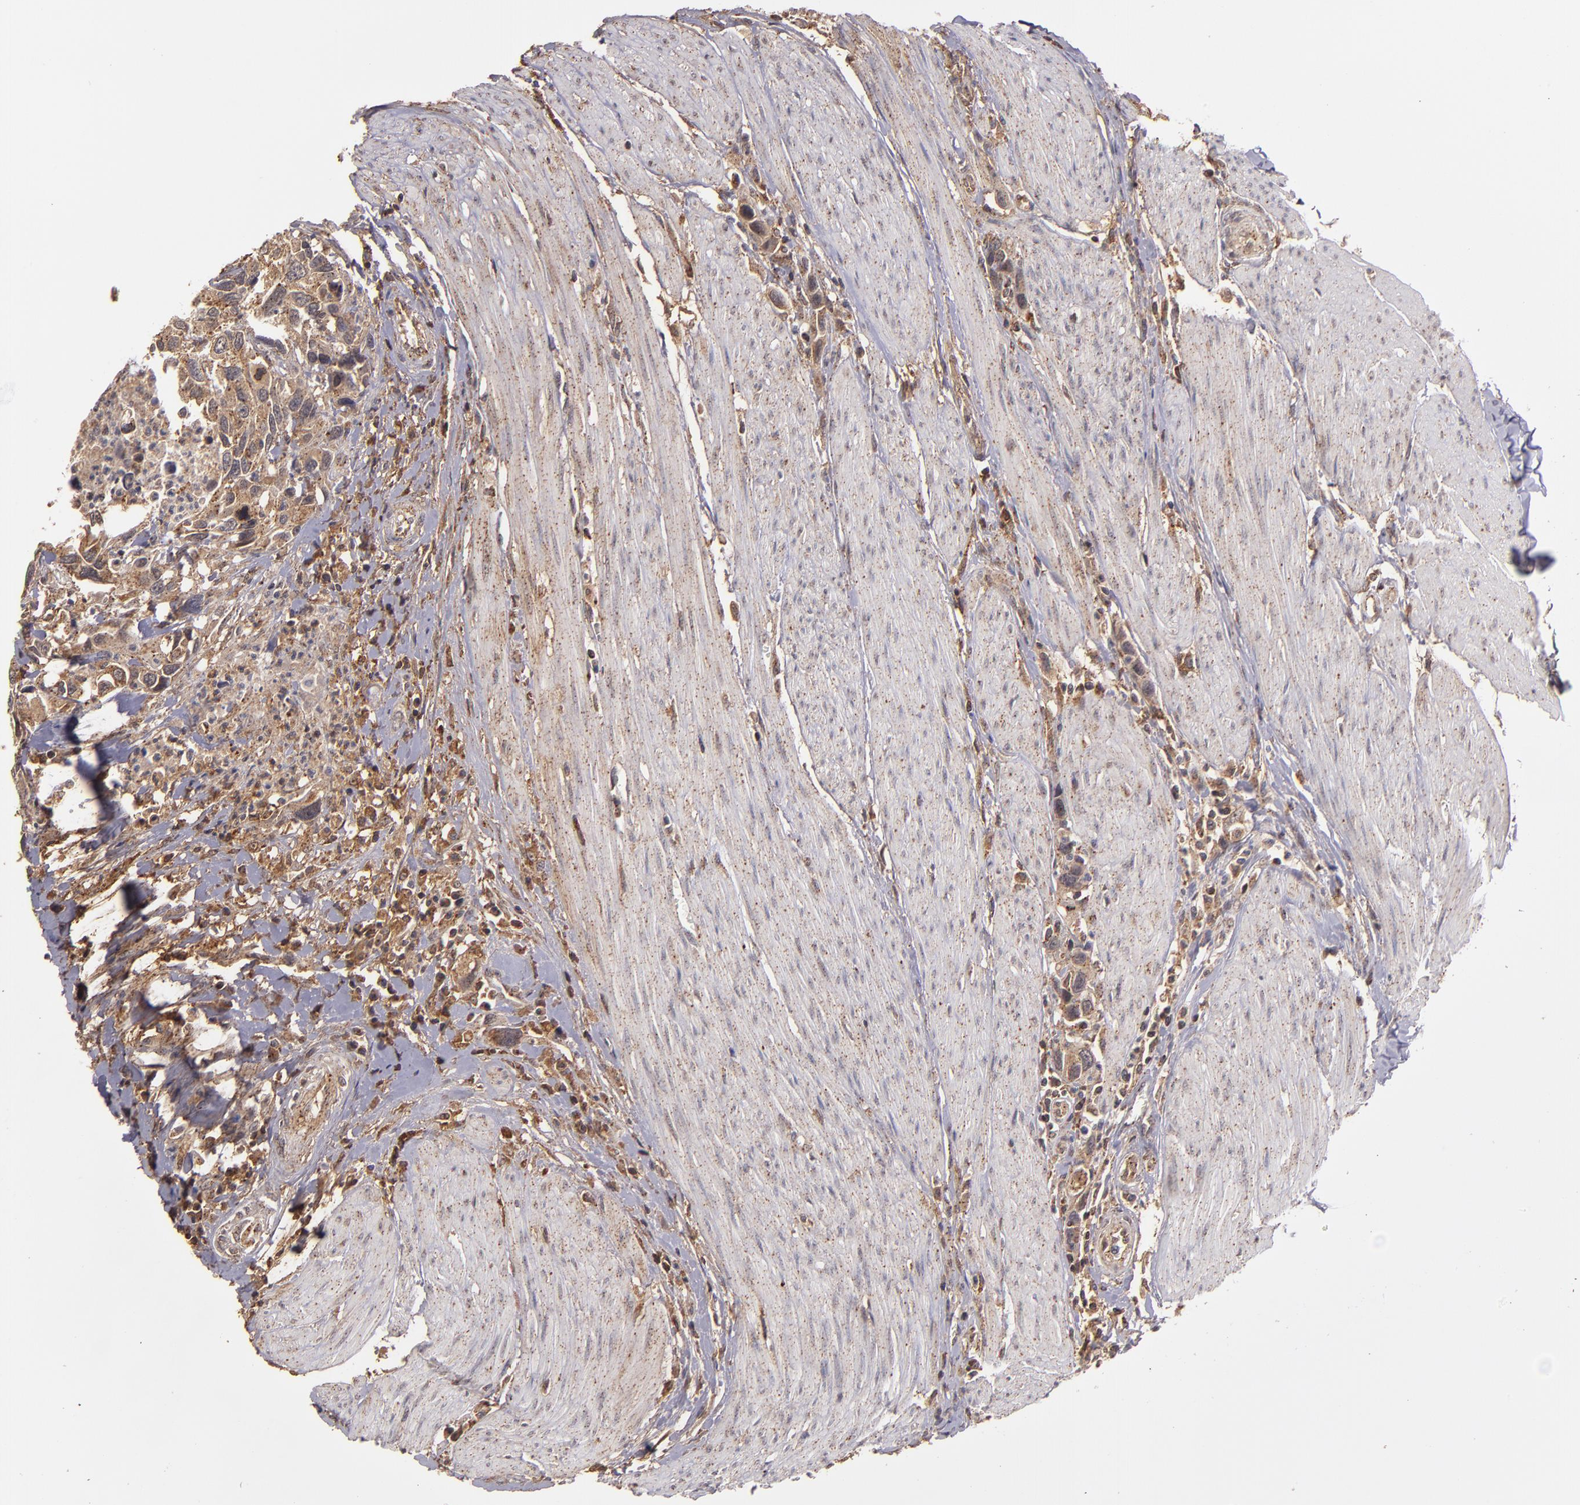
{"staining": {"intensity": "moderate", "quantity": "25%-75%", "location": "cytoplasmic/membranous"}, "tissue": "urothelial cancer", "cell_type": "Tumor cells", "image_type": "cancer", "snomed": [{"axis": "morphology", "description": "Urothelial carcinoma, High grade"}, {"axis": "topography", "description": "Urinary bladder"}], "caption": "Immunohistochemical staining of high-grade urothelial carcinoma reveals moderate cytoplasmic/membranous protein positivity in about 25%-75% of tumor cells.", "gene": "ZFYVE1", "patient": {"sex": "male", "age": 66}}